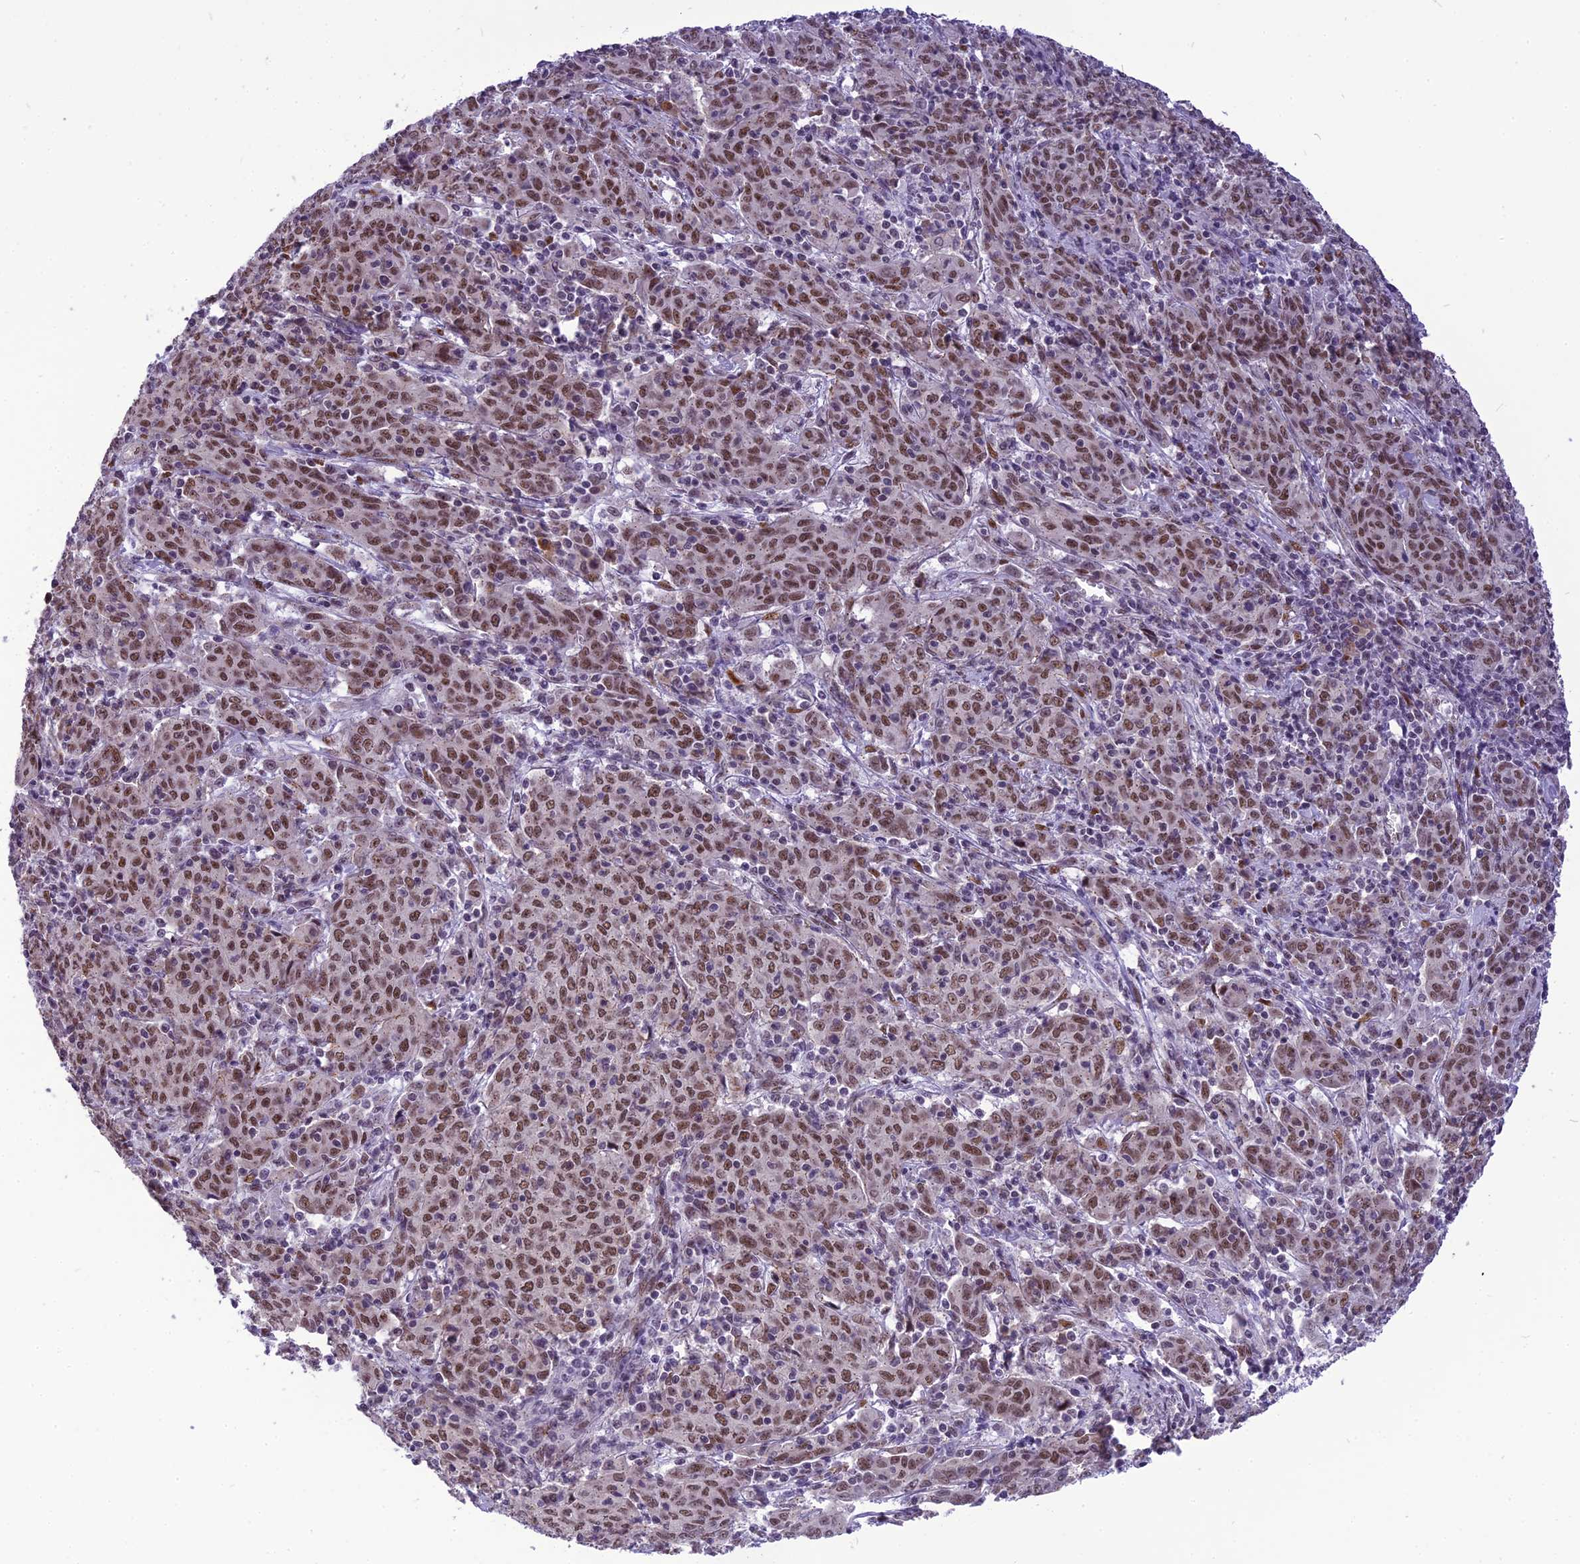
{"staining": {"intensity": "moderate", "quantity": ">75%", "location": "nuclear"}, "tissue": "cervical cancer", "cell_type": "Tumor cells", "image_type": "cancer", "snomed": [{"axis": "morphology", "description": "Squamous cell carcinoma, NOS"}, {"axis": "topography", "description": "Cervix"}], "caption": "Squamous cell carcinoma (cervical) was stained to show a protein in brown. There is medium levels of moderate nuclear staining in about >75% of tumor cells. (DAB IHC, brown staining for protein, blue staining for nuclei).", "gene": "IRF2BP1", "patient": {"sex": "female", "age": 67}}